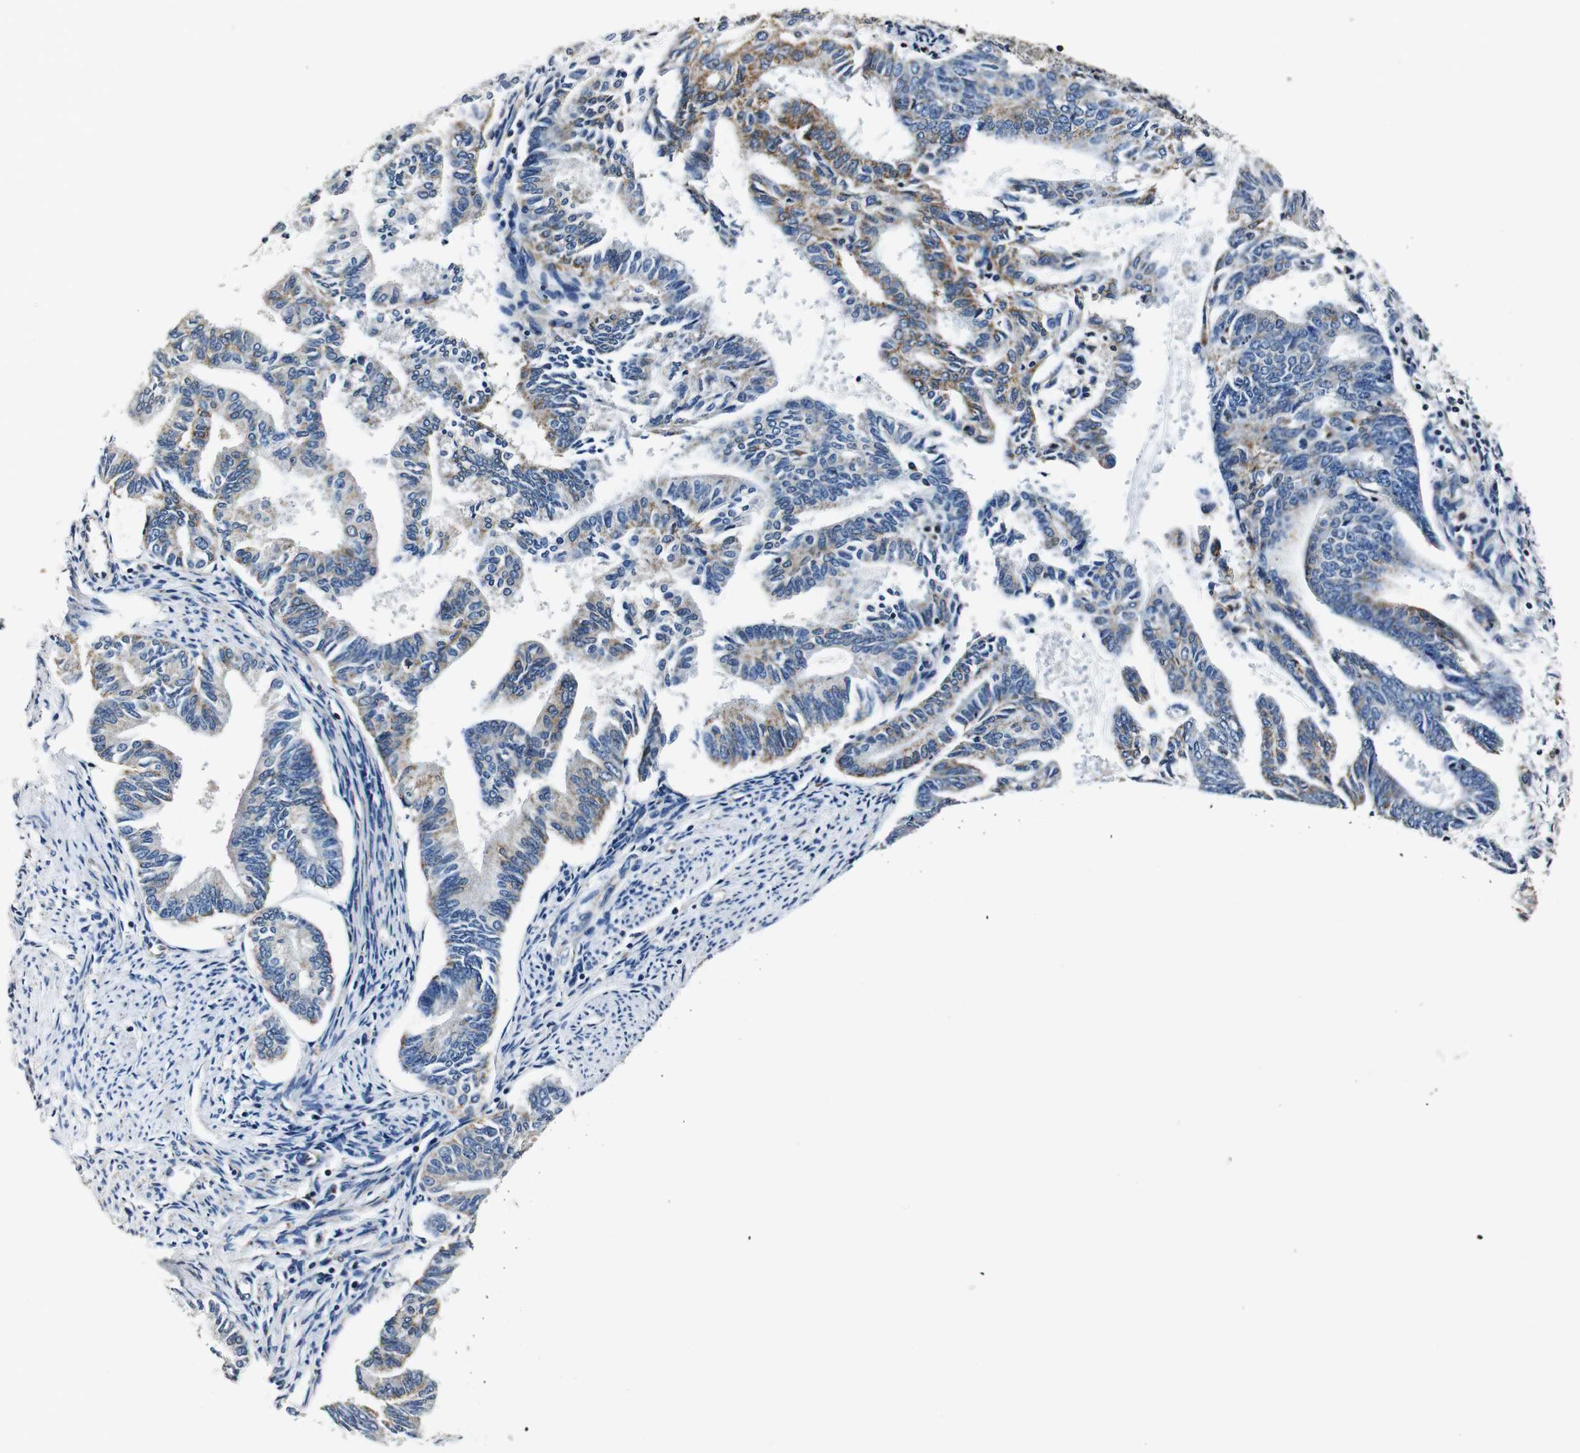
{"staining": {"intensity": "moderate", "quantity": "<25%", "location": "cytoplasmic/membranous"}, "tissue": "endometrial cancer", "cell_type": "Tumor cells", "image_type": "cancer", "snomed": [{"axis": "morphology", "description": "Adenocarcinoma, NOS"}, {"axis": "topography", "description": "Endometrium"}], "caption": "Immunohistochemistry (IHC) histopathology image of neoplastic tissue: endometrial cancer (adenocarcinoma) stained using immunohistochemistry demonstrates low levels of moderate protein expression localized specifically in the cytoplasmic/membranous of tumor cells, appearing as a cytoplasmic/membranous brown color.", "gene": "HK1", "patient": {"sex": "female", "age": 86}}